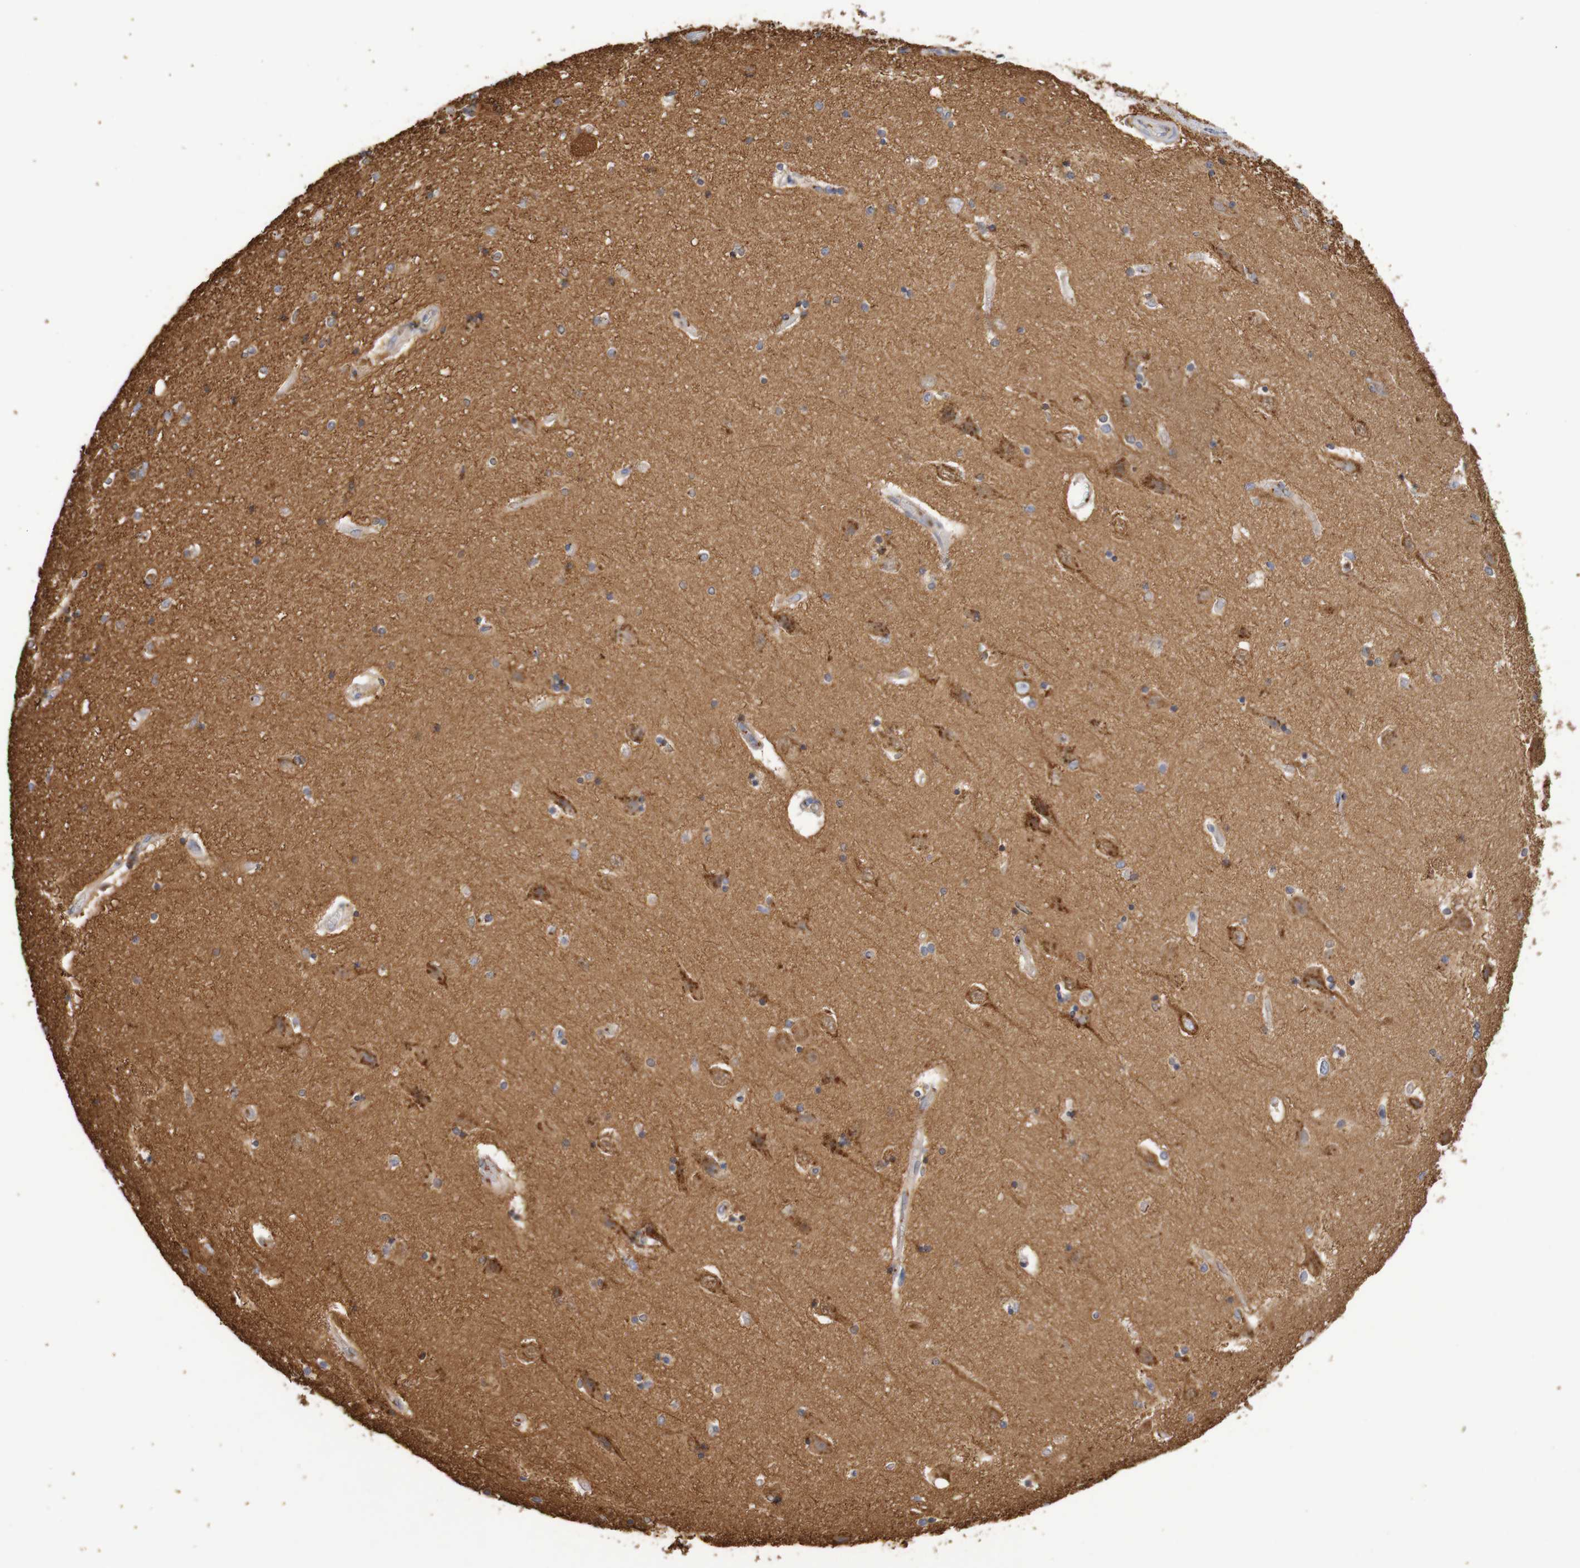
{"staining": {"intensity": "moderate", "quantity": "25%-75%", "location": "cytoplasmic/membranous"}, "tissue": "hippocampus", "cell_type": "Glial cells", "image_type": "normal", "snomed": [{"axis": "morphology", "description": "Normal tissue, NOS"}, {"axis": "topography", "description": "Hippocampus"}], "caption": "An image showing moderate cytoplasmic/membranous staining in approximately 25%-75% of glial cells in benign hippocampus, as visualized by brown immunohistochemical staining.", "gene": "DCP2", "patient": {"sex": "female", "age": 54}}